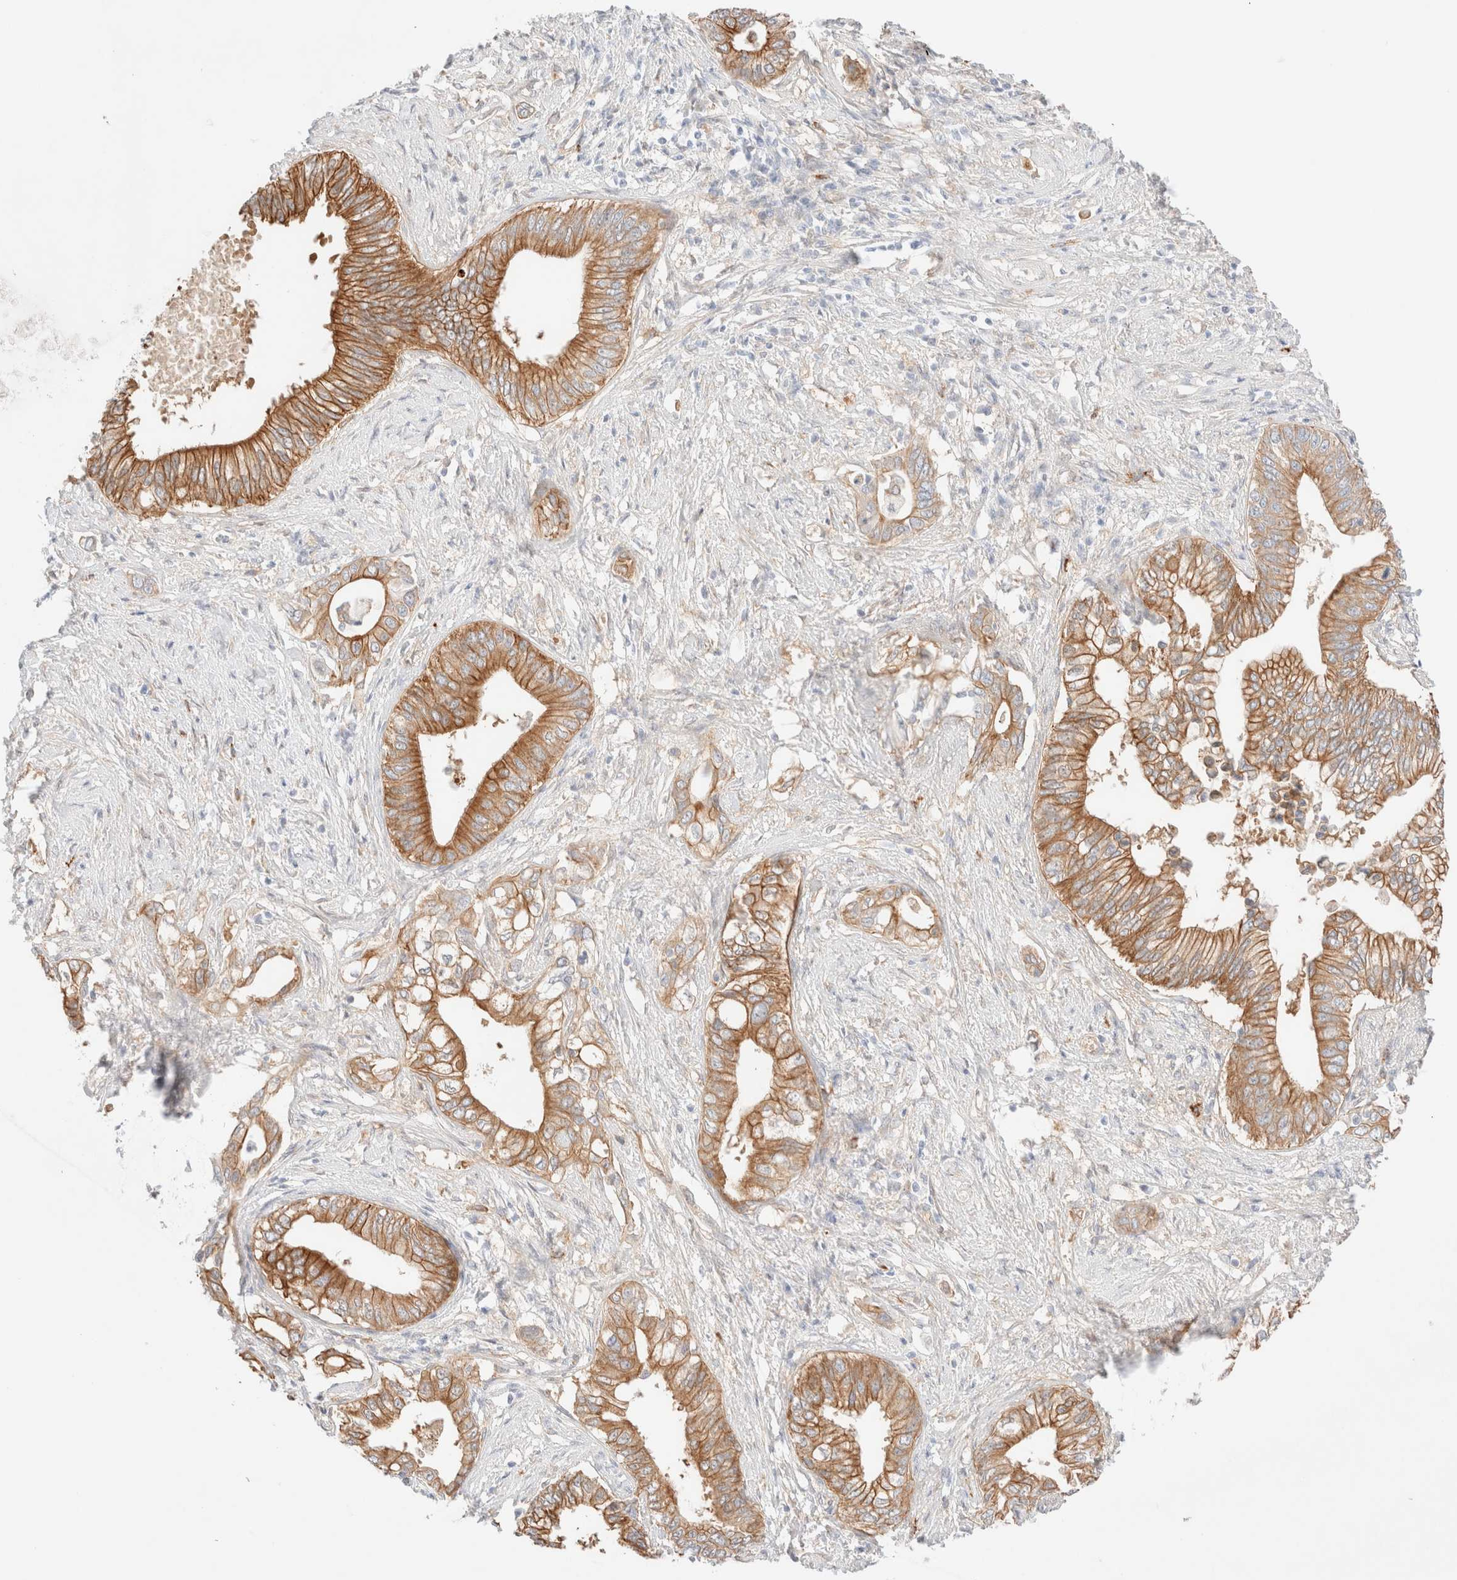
{"staining": {"intensity": "moderate", "quantity": ">75%", "location": "cytoplasmic/membranous"}, "tissue": "pancreatic cancer", "cell_type": "Tumor cells", "image_type": "cancer", "snomed": [{"axis": "morphology", "description": "Normal tissue, NOS"}, {"axis": "morphology", "description": "Adenocarcinoma, NOS"}, {"axis": "topography", "description": "Pancreas"}, {"axis": "topography", "description": "Peripheral nerve tissue"}], "caption": "Immunohistochemistry (IHC) of adenocarcinoma (pancreatic) displays medium levels of moderate cytoplasmic/membranous positivity in approximately >75% of tumor cells. The staining was performed using DAB (3,3'-diaminobenzidine) to visualize the protein expression in brown, while the nuclei were stained in blue with hematoxylin (Magnification: 20x).", "gene": "NIBAN2", "patient": {"sex": "male", "age": 59}}